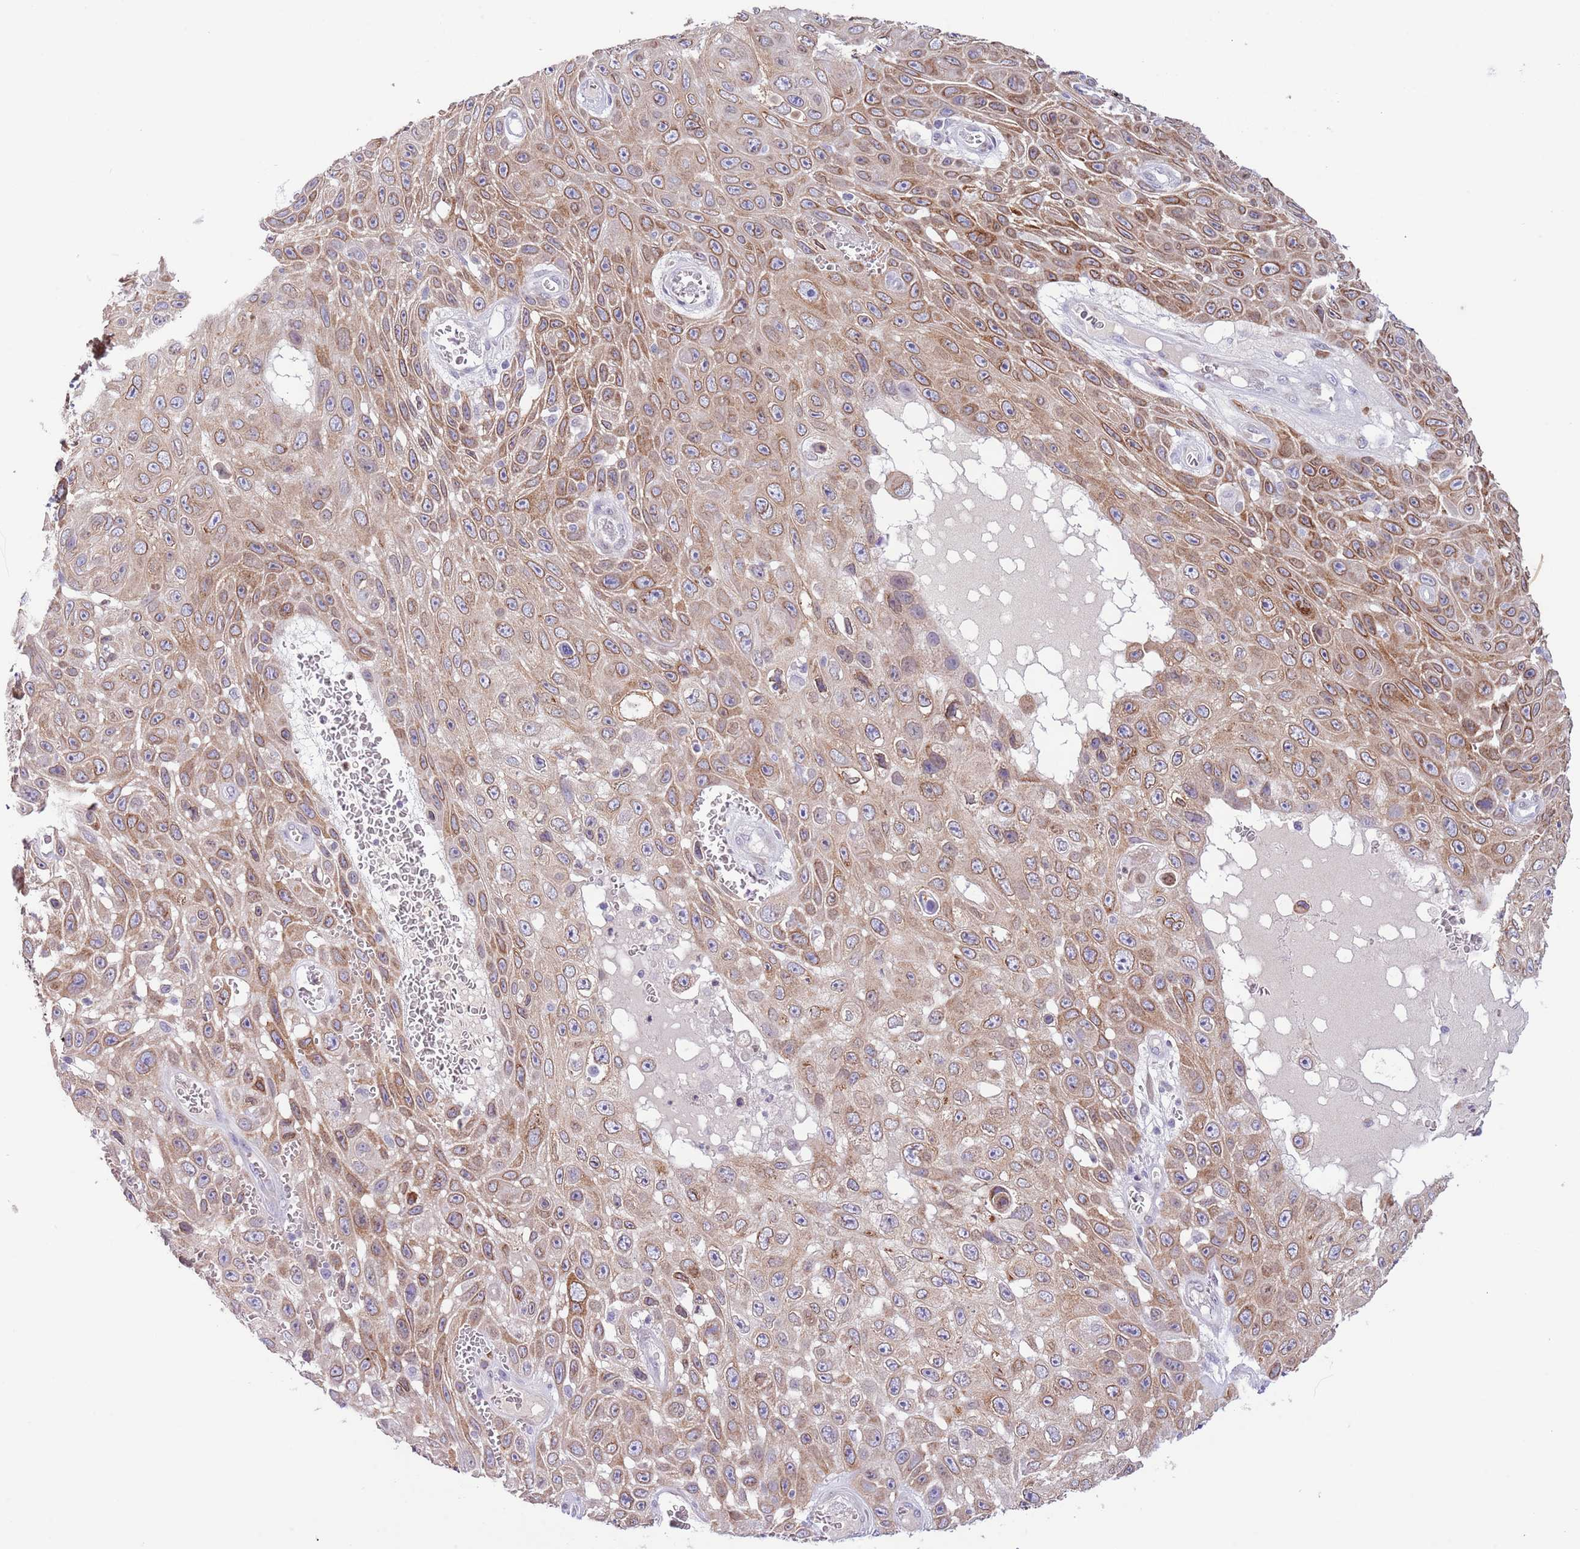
{"staining": {"intensity": "moderate", "quantity": ">75%", "location": "cytoplasmic/membranous"}, "tissue": "skin cancer", "cell_type": "Tumor cells", "image_type": "cancer", "snomed": [{"axis": "morphology", "description": "Squamous cell carcinoma, NOS"}, {"axis": "topography", "description": "Skin"}], "caption": "A high-resolution histopathology image shows IHC staining of skin squamous cell carcinoma, which shows moderate cytoplasmic/membranous expression in approximately >75% of tumor cells.", "gene": "EBPL", "patient": {"sex": "male", "age": 82}}